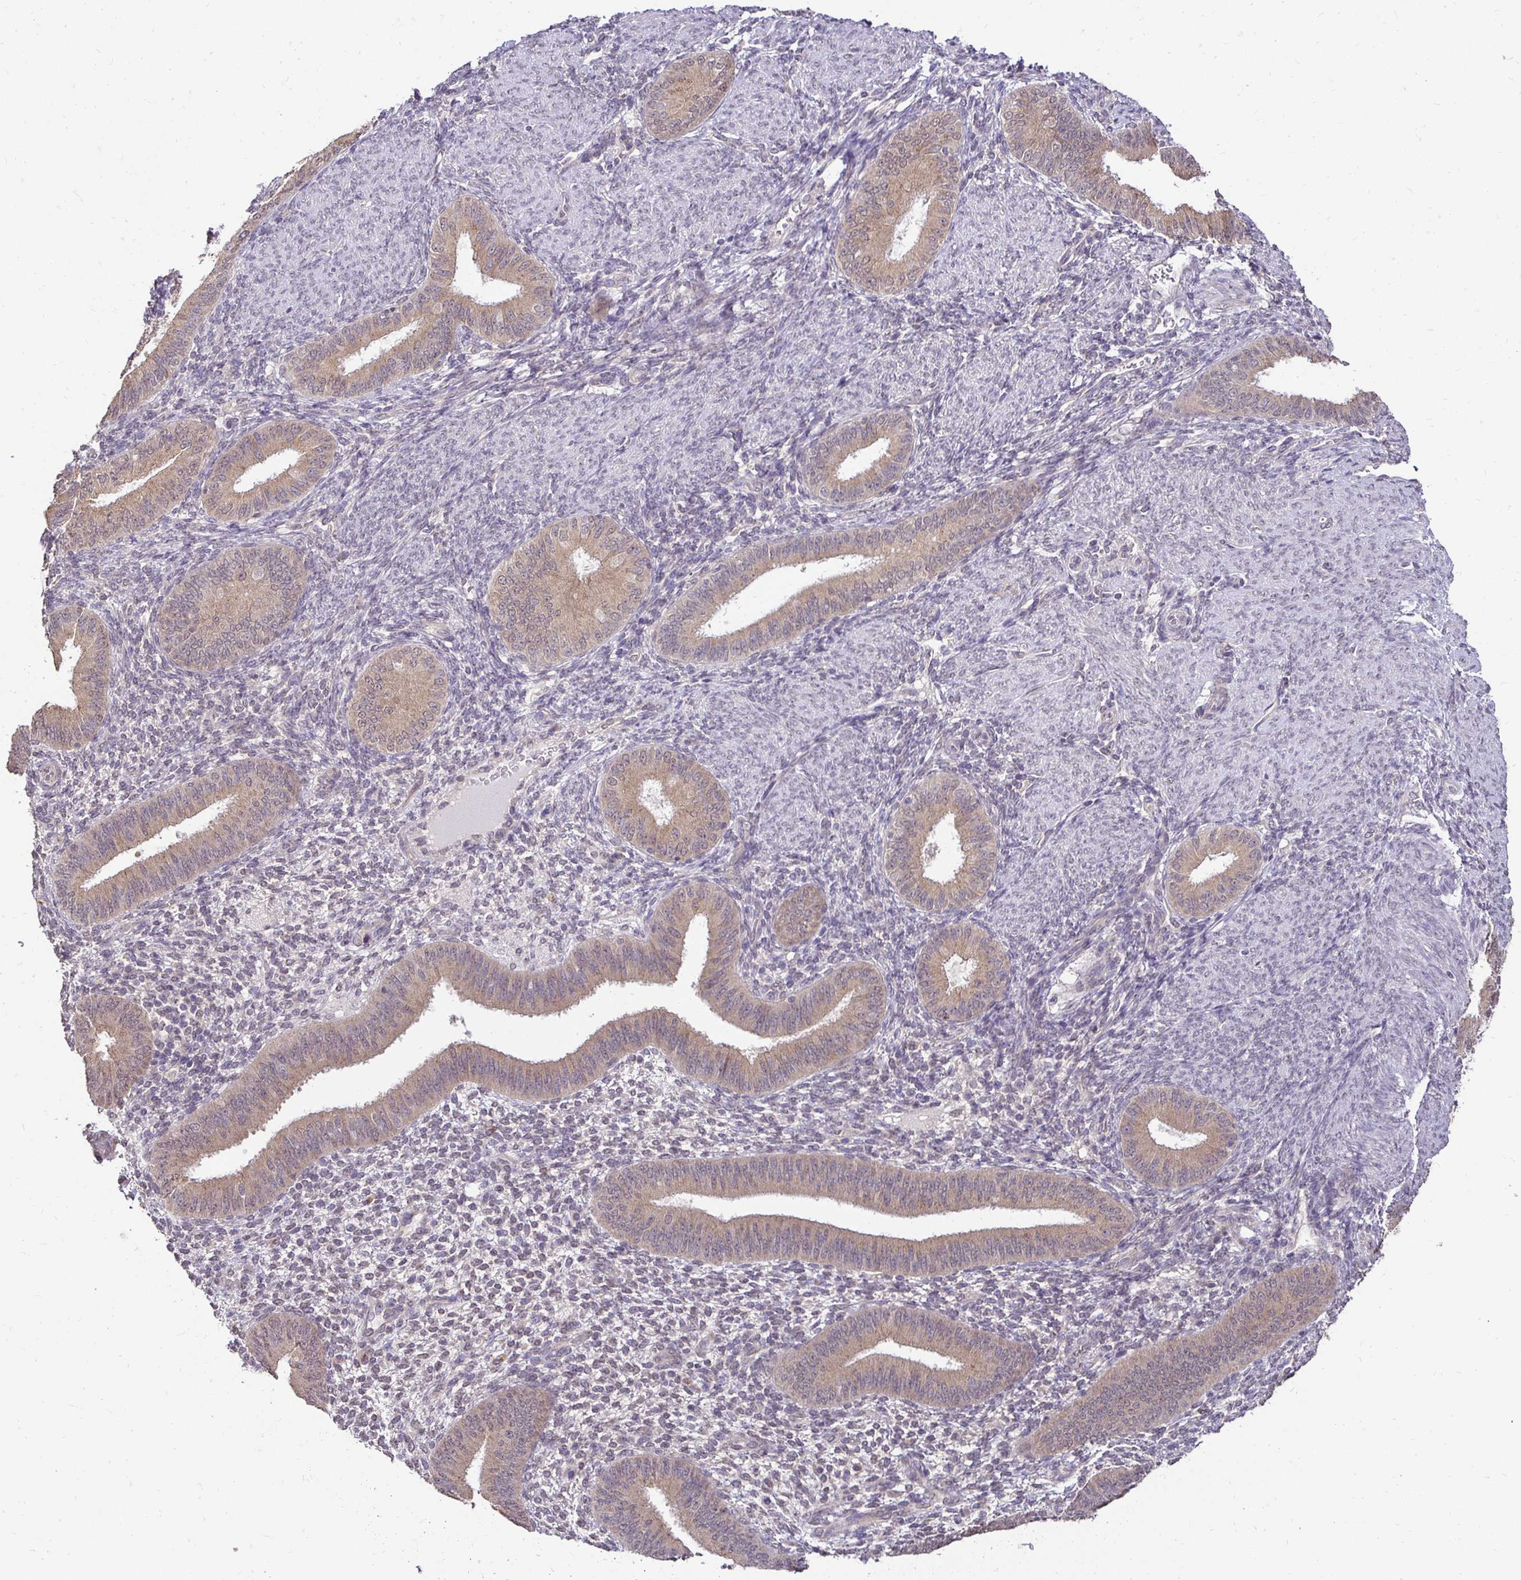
{"staining": {"intensity": "negative", "quantity": "none", "location": "none"}, "tissue": "endometrium", "cell_type": "Cells in endometrial stroma", "image_type": "normal", "snomed": [{"axis": "morphology", "description": "Normal tissue, NOS"}, {"axis": "topography", "description": "Endometrium"}], "caption": "The image reveals no staining of cells in endometrial stroma in benign endometrium.", "gene": "RHEBL1", "patient": {"sex": "female", "age": 39}}